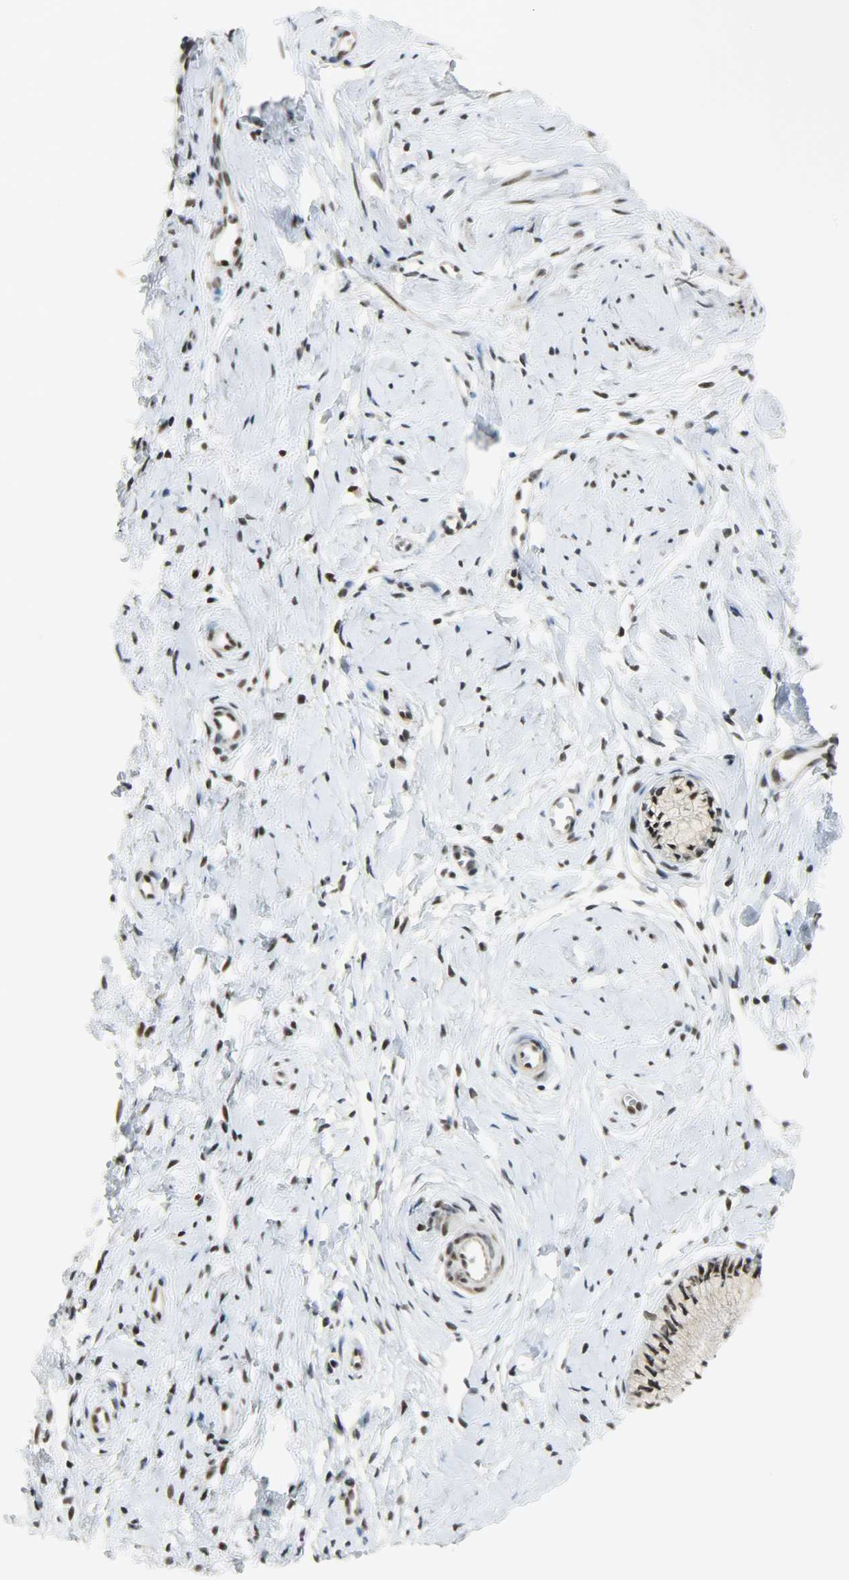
{"staining": {"intensity": "strong", "quantity": ">75%", "location": "nuclear"}, "tissue": "cervix", "cell_type": "Glandular cells", "image_type": "normal", "snomed": [{"axis": "morphology", "description": "Normal tissue, NOS"}, {"axis": "topography", "description": "Cervix"}], "caption": "Immunohistochemistry of normal human cervix reveals high levels of strong nuclear positivity in about >75% of glandular cells.", "gene": "SUGP1", "patient": {"sex": "female", "age": 46}}